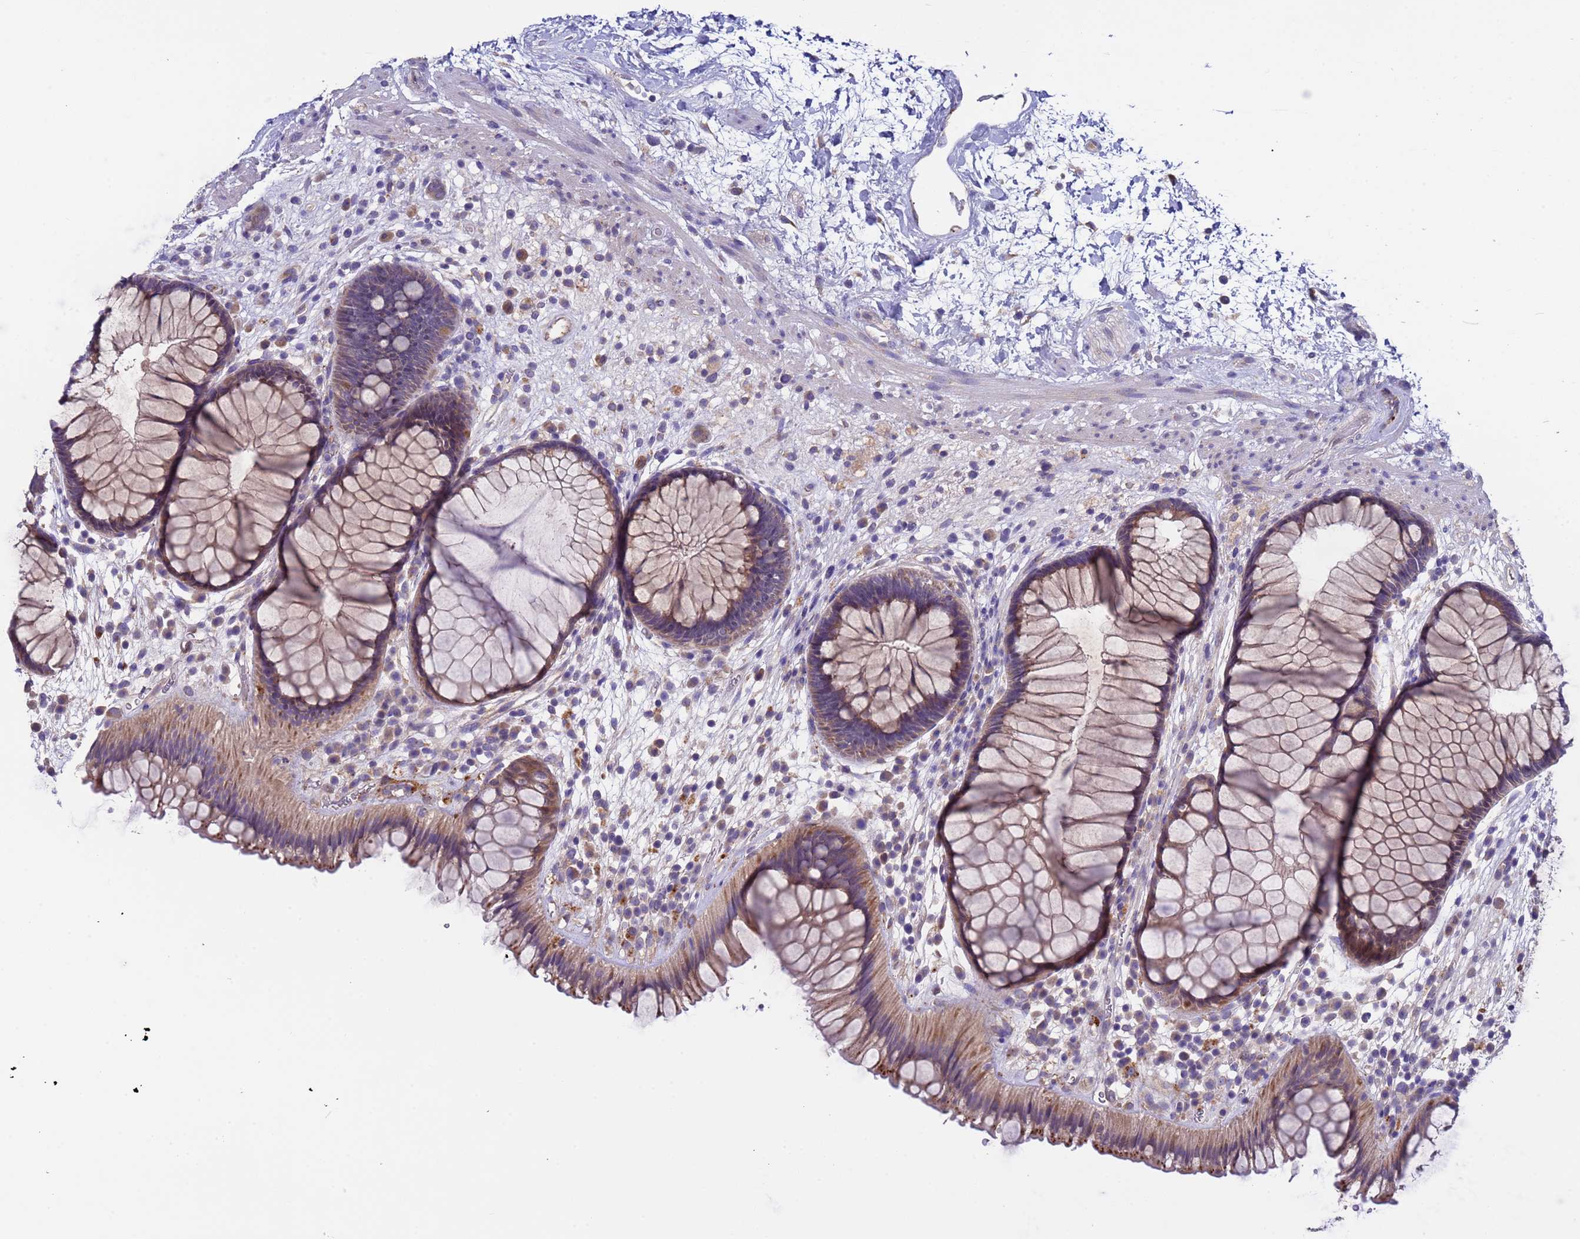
{"staining": {"intensity": "moderate", "quantity": ">75%", "location": "cytoplasmic/membranous"}, "tissue": "rectum", "cell_type": "Glandular cells", "image_type": "normal", "snomed": [{"axis": "morphology", "description": "Normal tissue, NOS"}, {"axis": "topography", "description": "Rectum"}], "caption": "Immunohistochemistry of unremarkable rectum demonstrates medium levels of moderate cytoplasmic/membranous positivity in about >75% of glandular cells. (Stains: DAB in brown, nuclei in blue, Microscopy: brightfield microscopy at high magnification).", "gene": "ZNF248", "patient": {"sex": "male", "age": 51}}